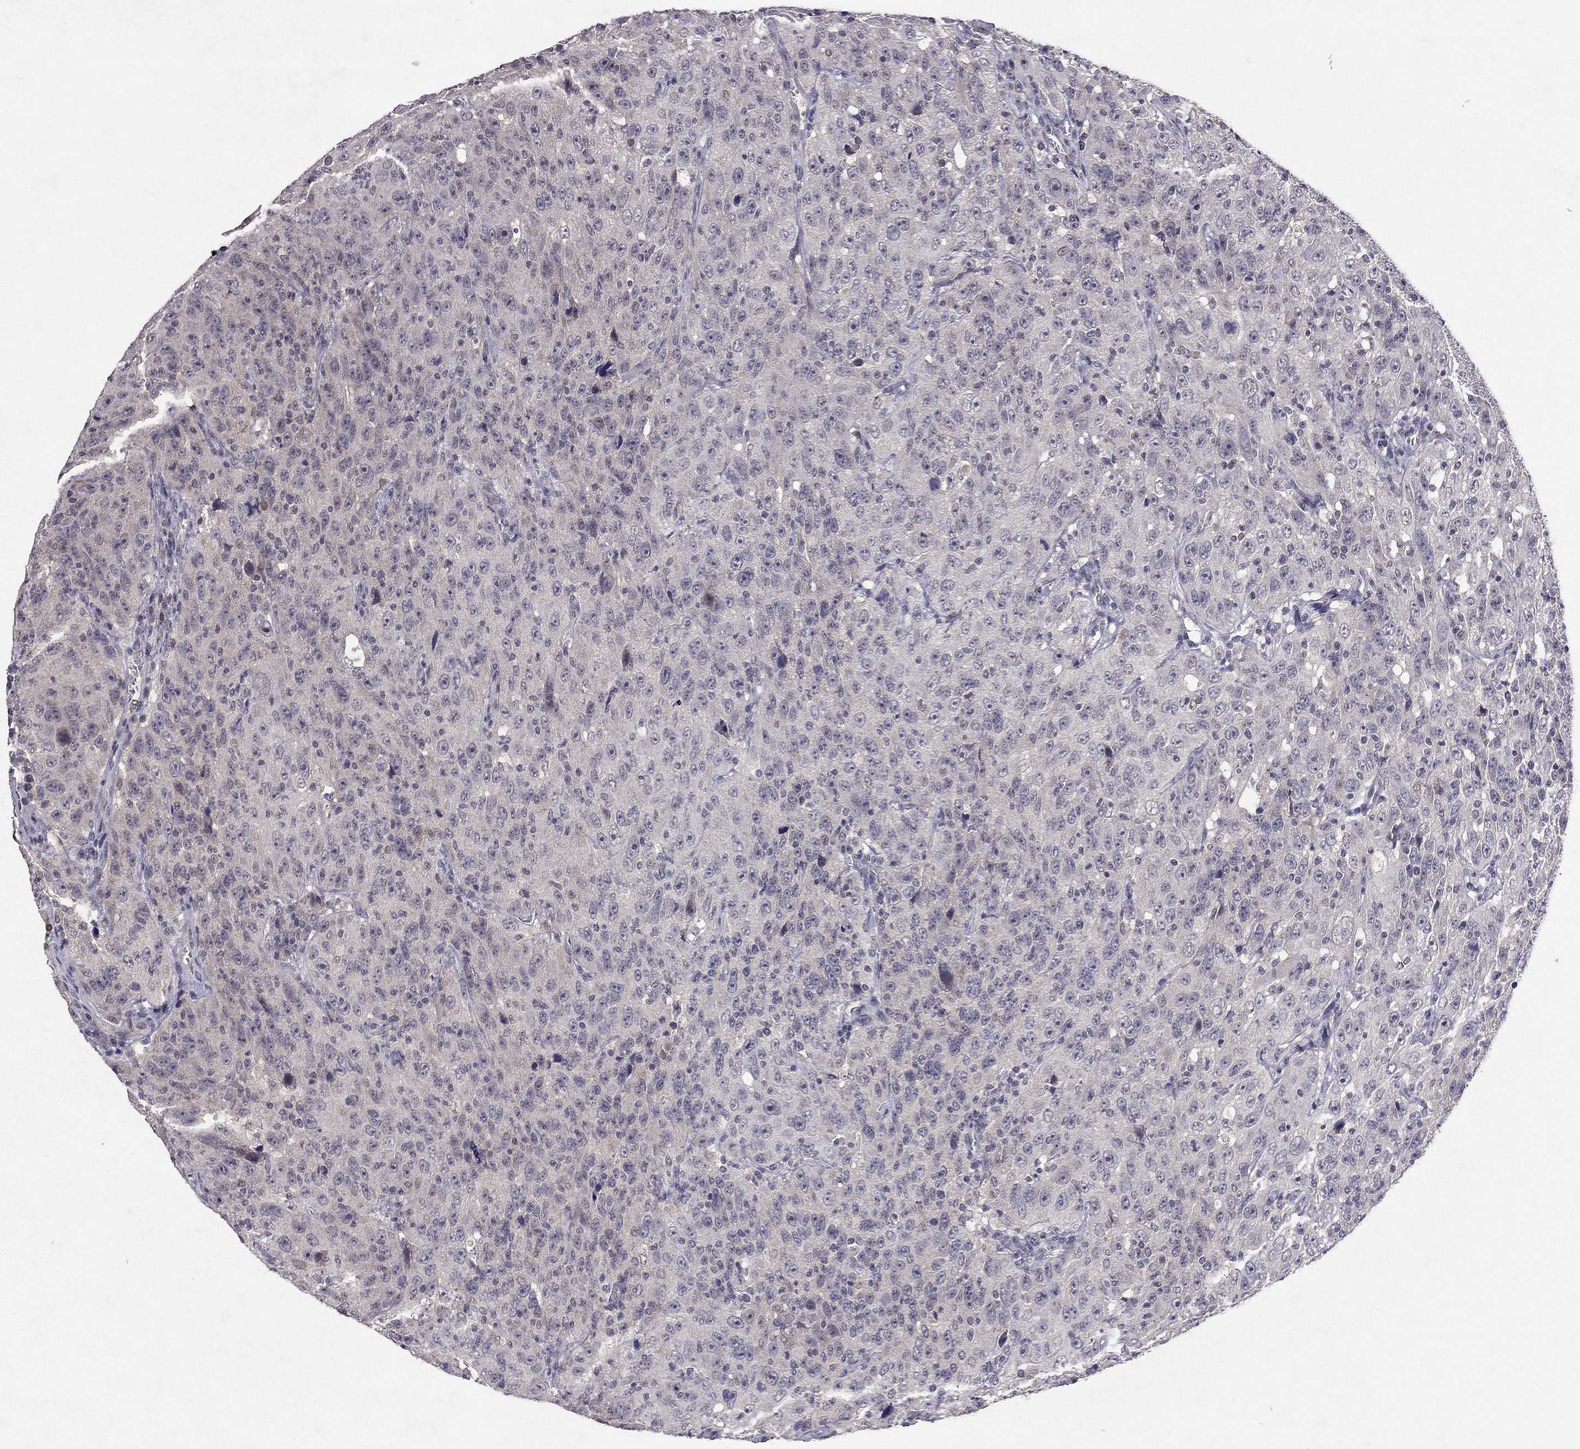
{"staining": {"intensity": "negative", "quantity": "none", "location": "none"}, "tissue": "urothelial cancer", "cell_type": "Tumor cells", "image_type": "cancer", "snomed": [{"axis": "morphology", "description": "Urothelial carcinoma, NOS"}, {"axis": "morphology", "description": "Urothelial carcinoma, High grade"}, {"axis": "topography", "description": "Urinary bladder"}], "caption": "The image exhibits no staining of tumor cells in high-grade urothelial carcinoma.", "gene": "ESR2", "patient": {"sex": "female", "age": 73}}